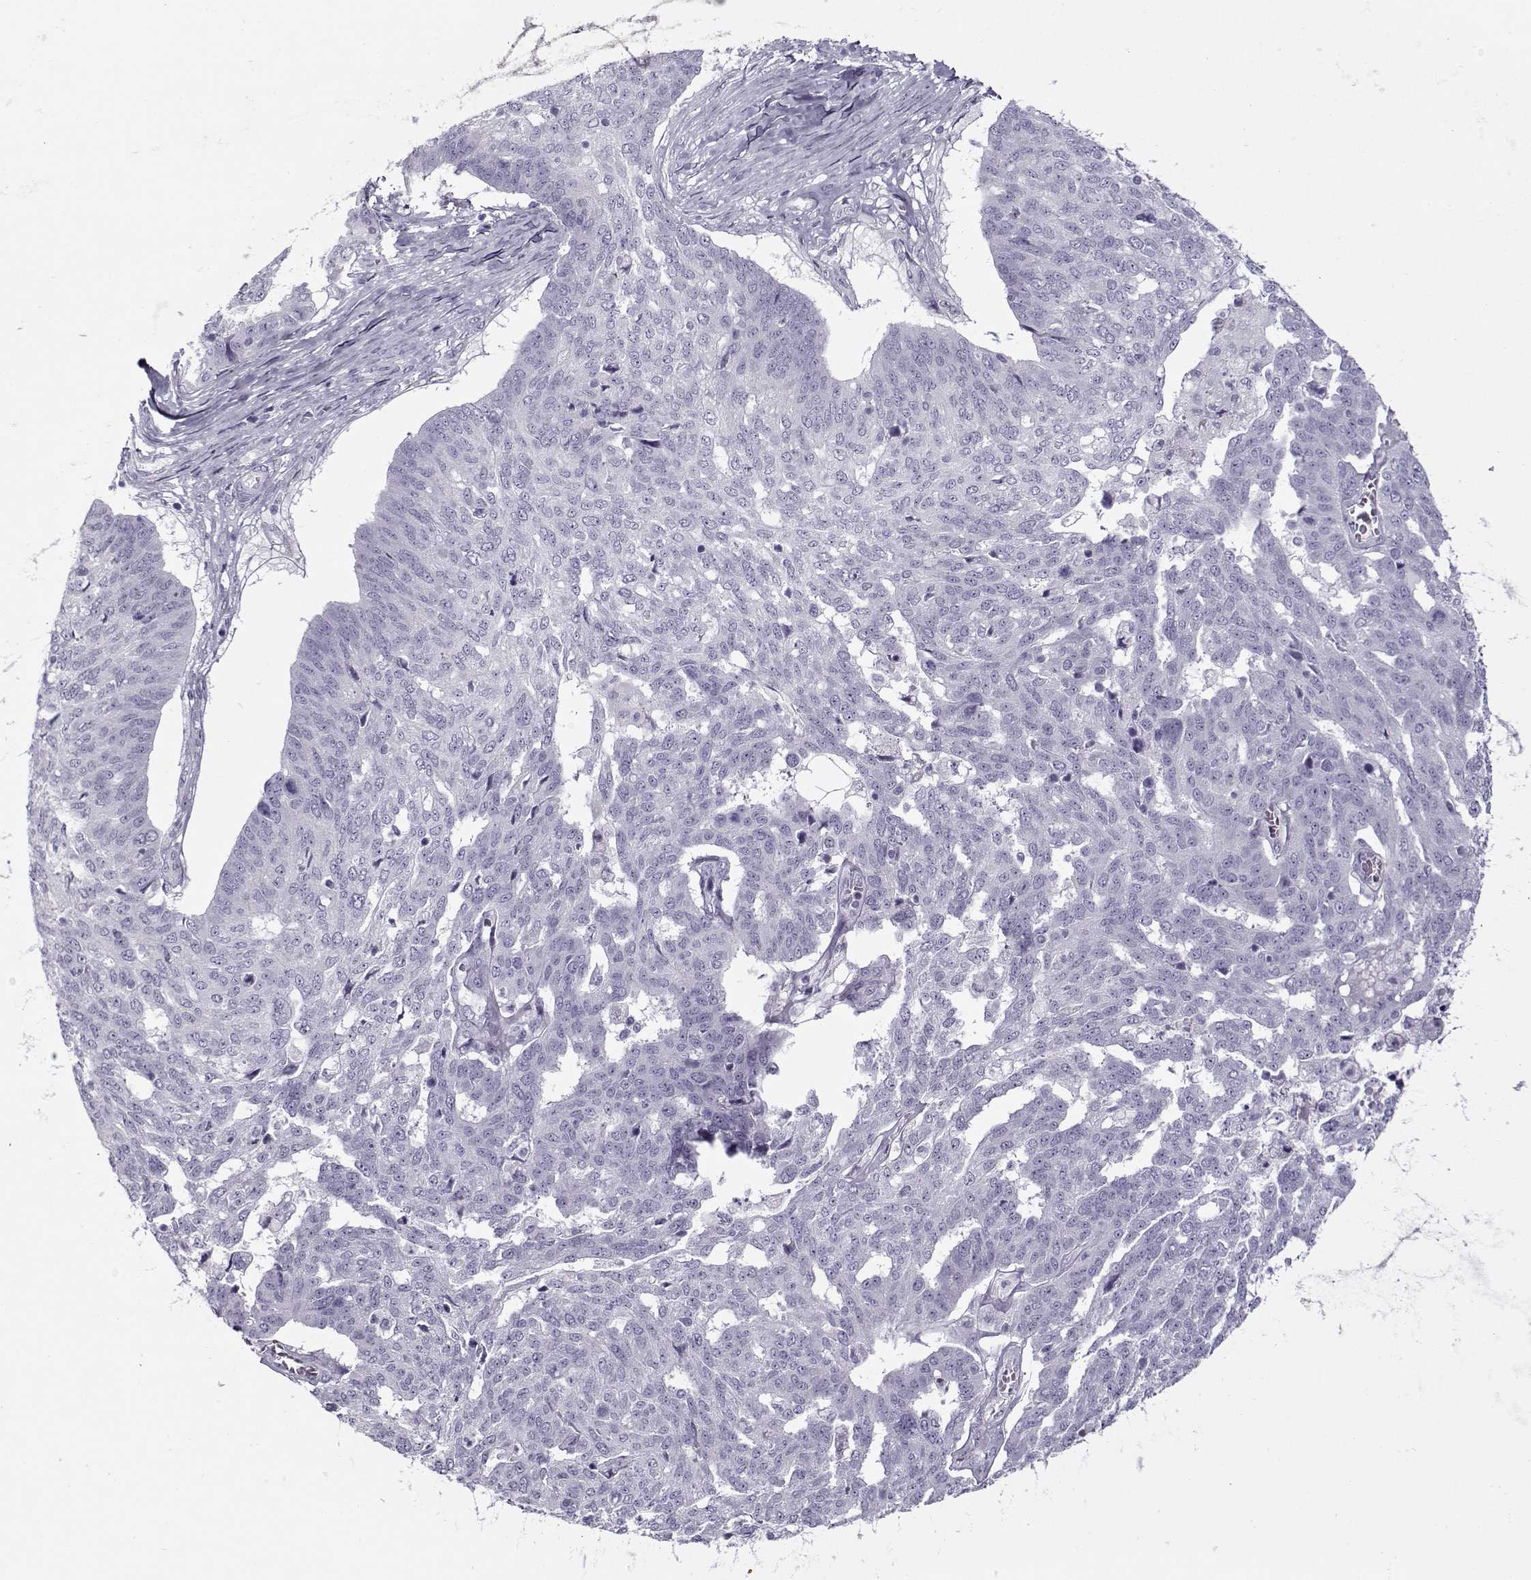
{"staining": {"intensity": "negative", "quantity": "none", "location": "none"}, "tissue": "ovarian cancer", "cell_type": "Tumor cells", "image_type": "cancer", "snomed": [{"axis": "morphology", "description": "Cystadenocarcinoma, serous, NOS"}, {"axis": "topography", "description": "Ovary"}], "caption": "Tumor cells are negative for protein expression in human ovarian serous cystadenocarcinoma.", "gene": "GAGE2A", "patient": {"sex": "female", "age": 67}}